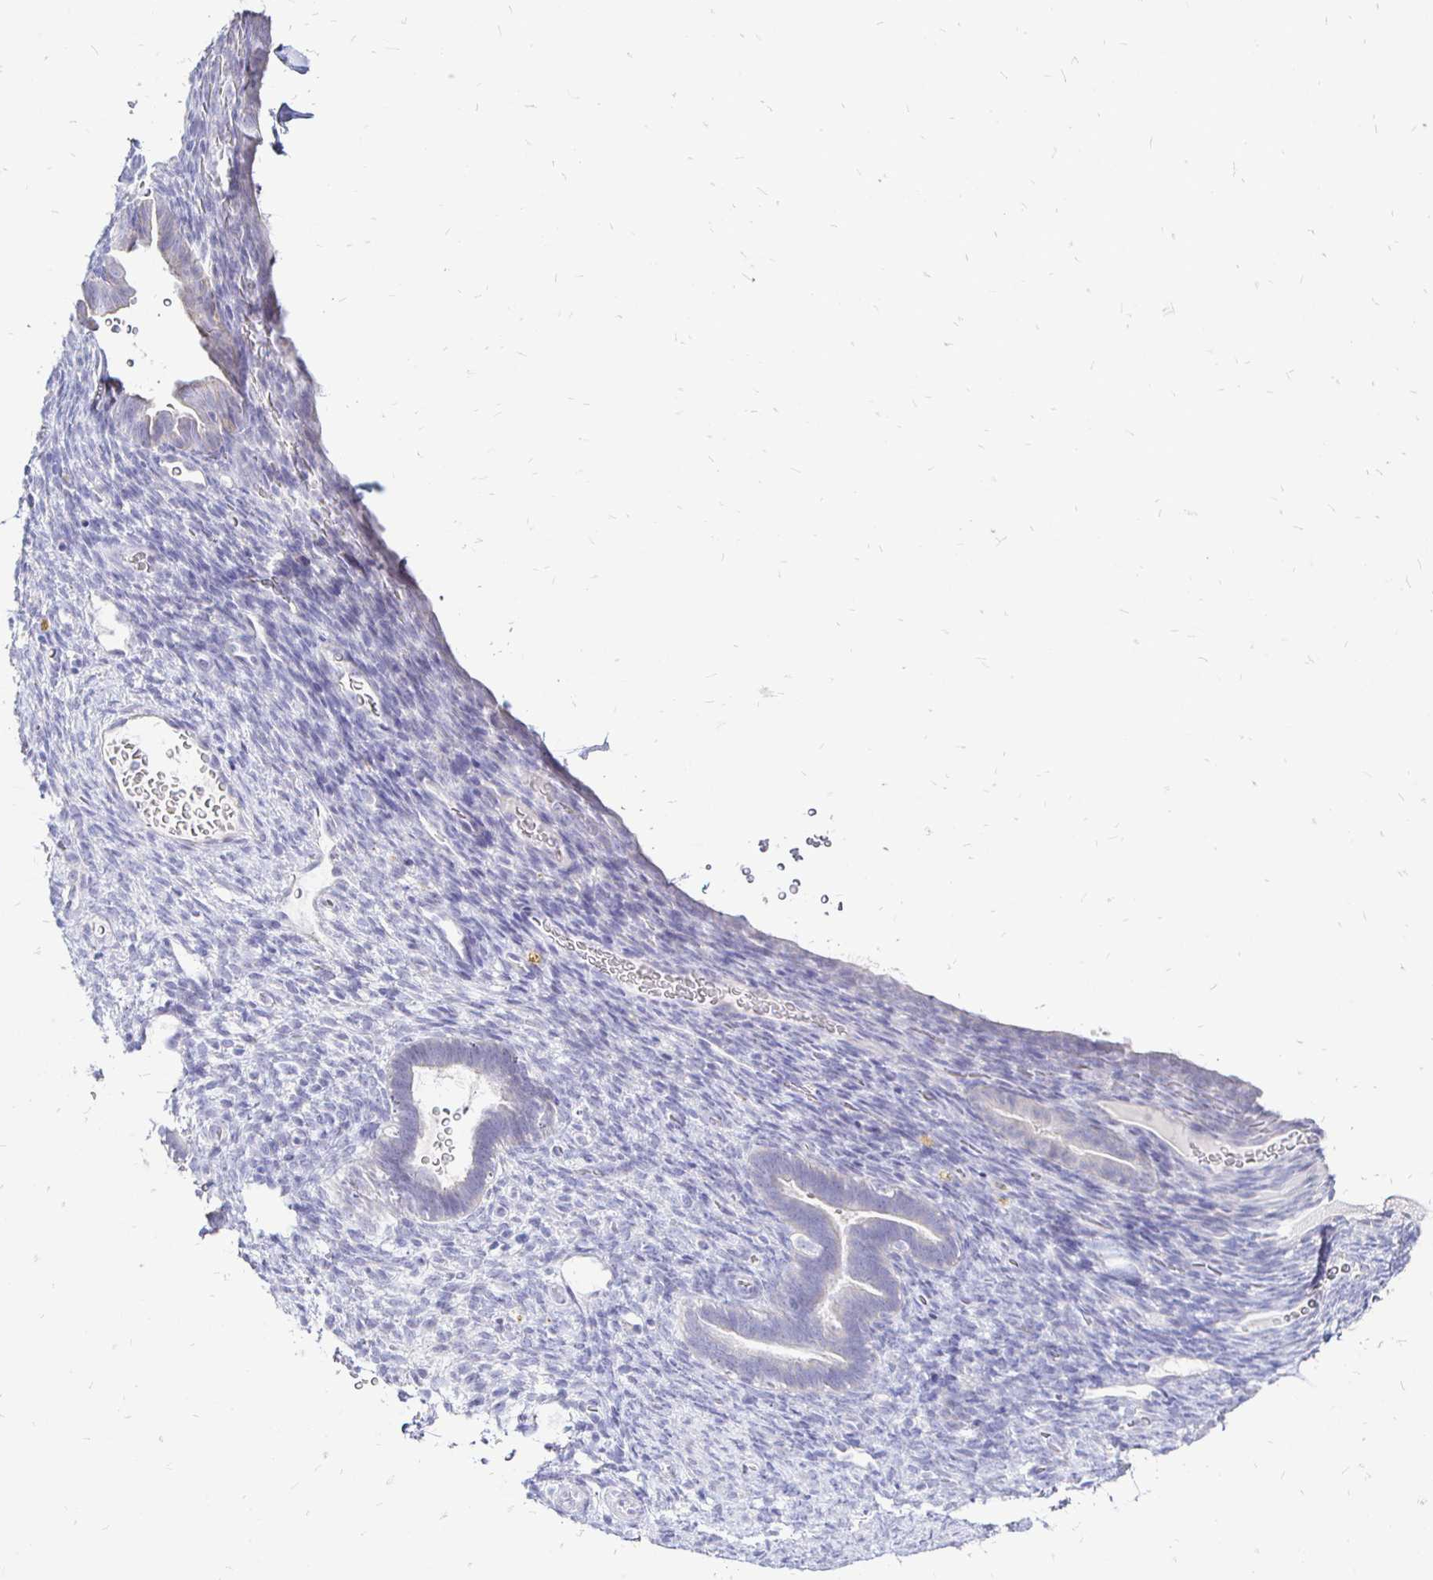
{"staining": {"intensity": "negative", "quantity": "none", "location": "none"}, "tissue": "endometrium", "cell_type": "Cells in endometrial stroma", "image_type": "normal", "snomed": [{"axis": "morphology", "description": "Normal tissue, NOS"}, {"axis": "topography", "description": "Endometrium"}], "caption": "A histopathology image of endometrium stained for a protein exhibits no brown staining in cells in endometrial stroma. (IHC, brightfield microscopy, high magnification).", "gene": "IRGC", "patient": {"sex": "female", "age": 34}}